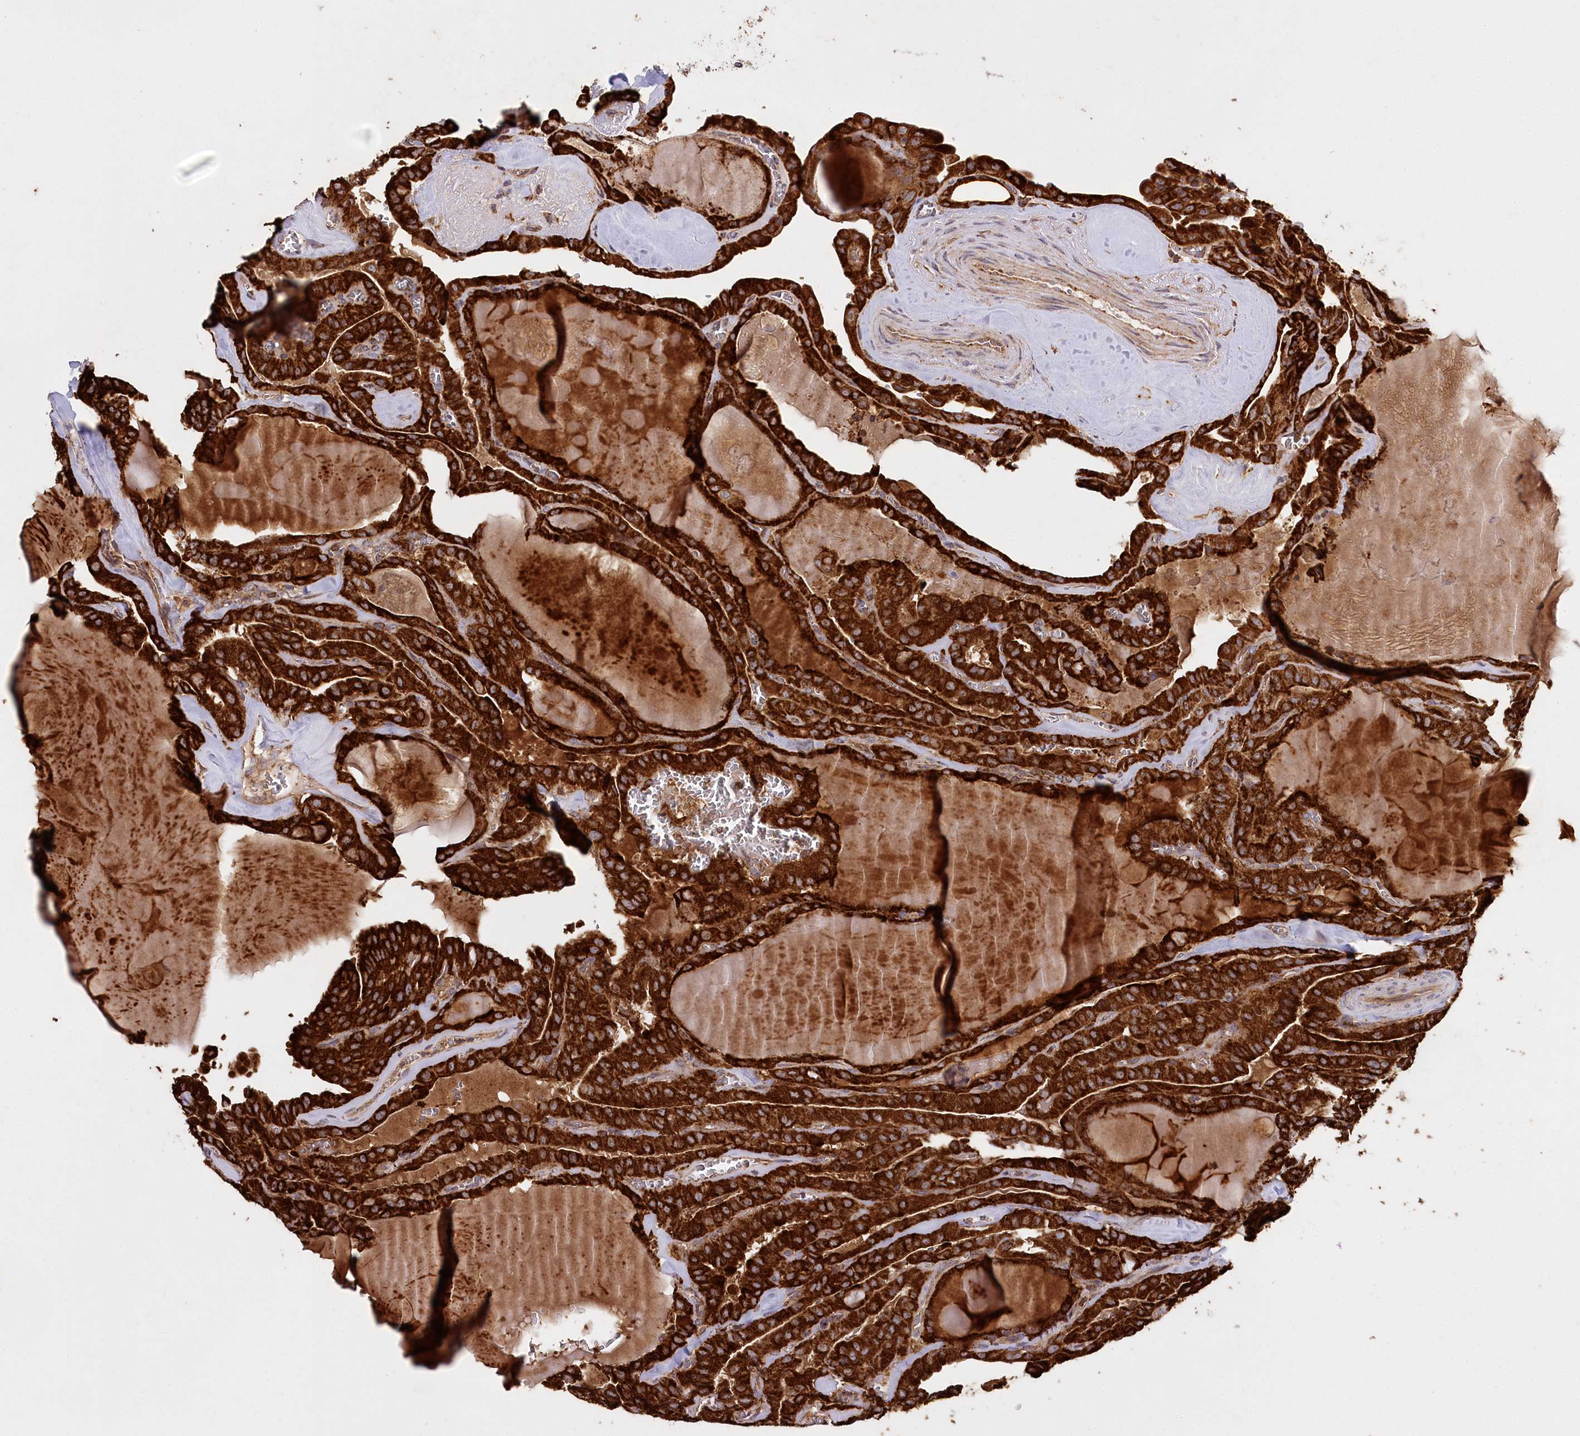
{"staining": {"intensity": "strong", "quantity": ">75%", "location": "cytoplasmic/membranous"}, "tissue": "thyroid cancer", "cell_type": "Tumor cells", "image_type": "cancer", "snomed": [{"axis": "morphology", "description": "Papillary adenocarcinoma, NOS"}, {"axis": "topography", "description": "Thyroid gland"}], "caption": "Thyroid papillary adenocarcinoma stained for a protein demonstrates strong cytoplasmic/membranous positivity in tumor cells. The staining was performed using DAB (3,3'-diaminobenzidine), with brown indicating positive protein expression. Nuclei are stained blue with hematoxylin.", "gene": "CARD19", "patient": {"sex": "male", "age": 52}}